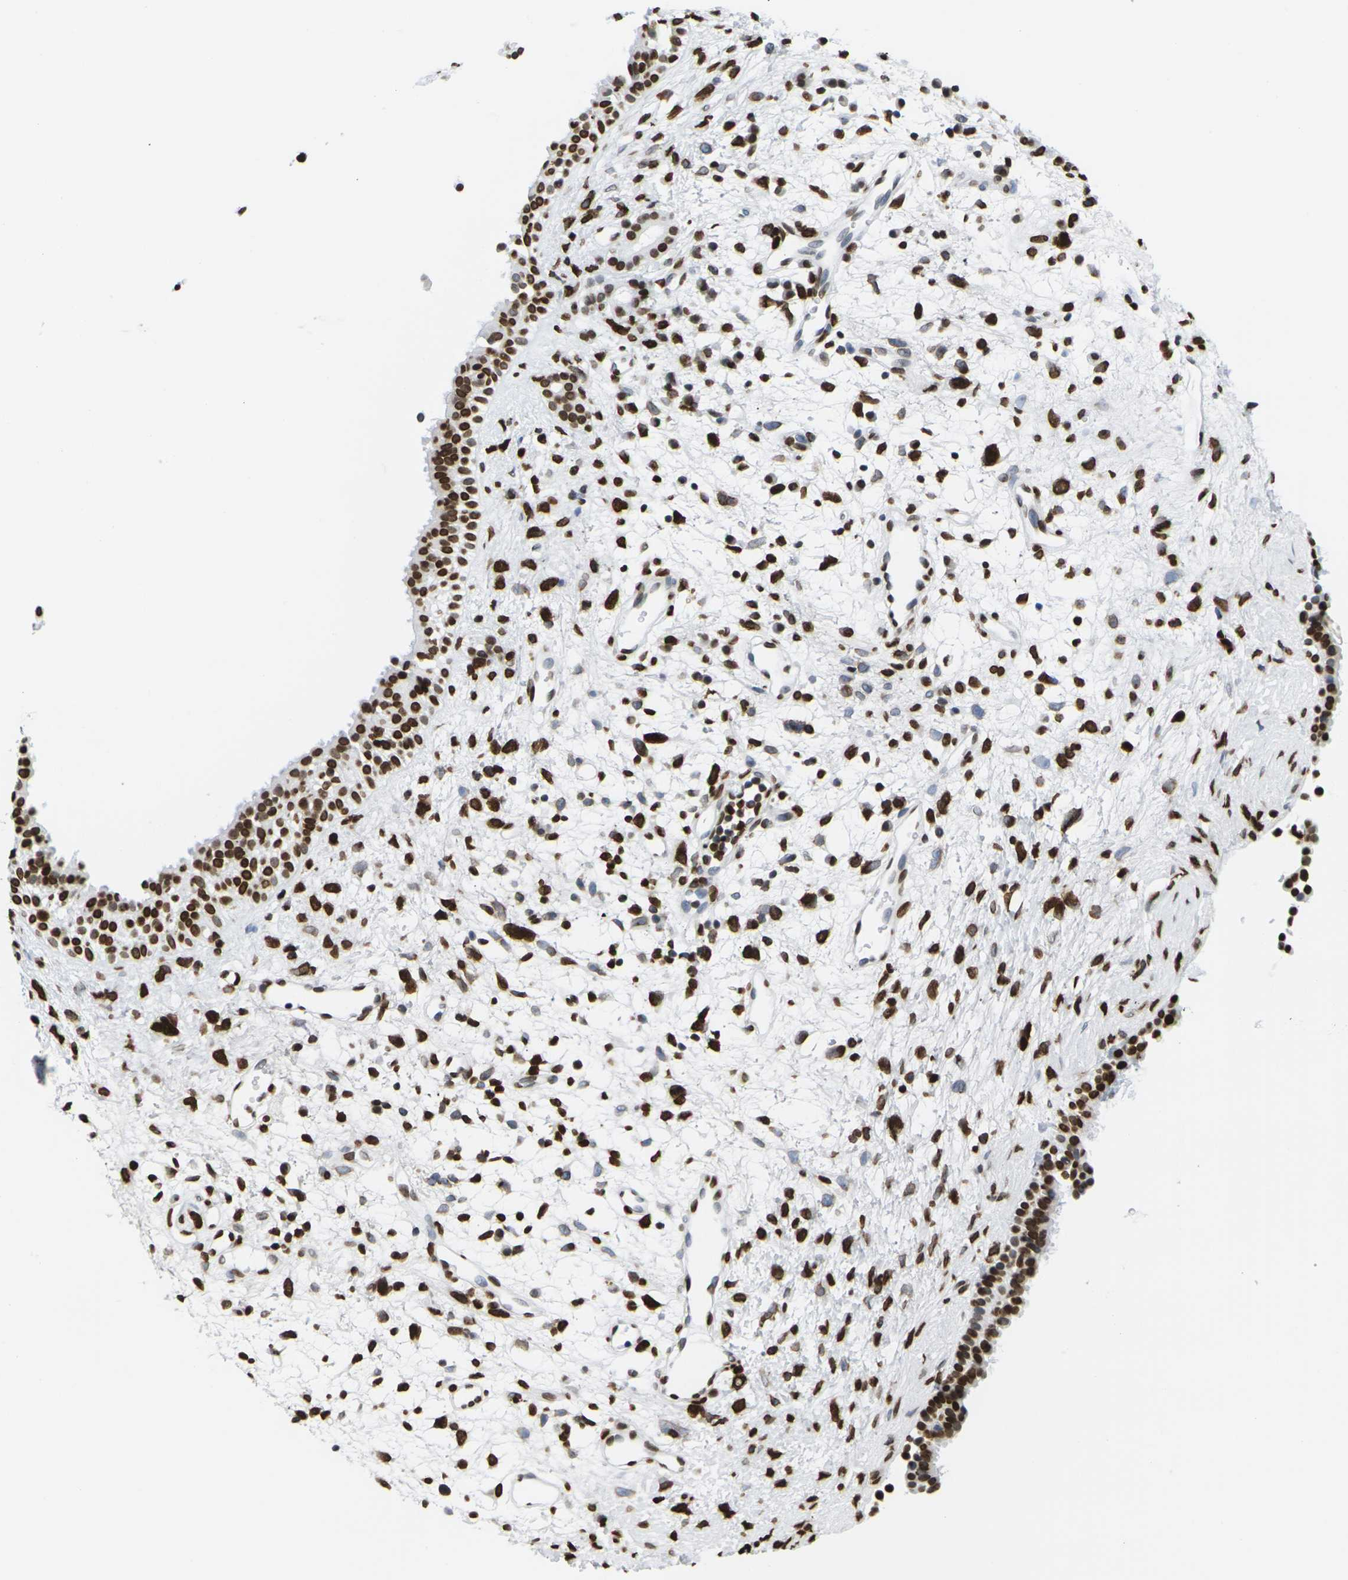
{"staining": {"intensity": "strong", "quantity": ">75%", "location": "nuclear"}, "tissue": "nasopharynx", "cell_type": "Respiratory epithelial cells", "image_type": "normal", "snomed": [{"axis": "morphology", "description": "Normal tissue, NOS"}, {"axis": "topography", "description": "Nasopharynx"}], "caption": "Respiratory epithelial cells show high levels of strong nuclear staining in about >75% of cells in unremarkable nasopharynx. Immunohistochemistry (ihc) stains the protein of interest in brown and the nuclei are stained blue.", "gene": "H2AC21", "patient": {"sex": "male", "age": 22}}